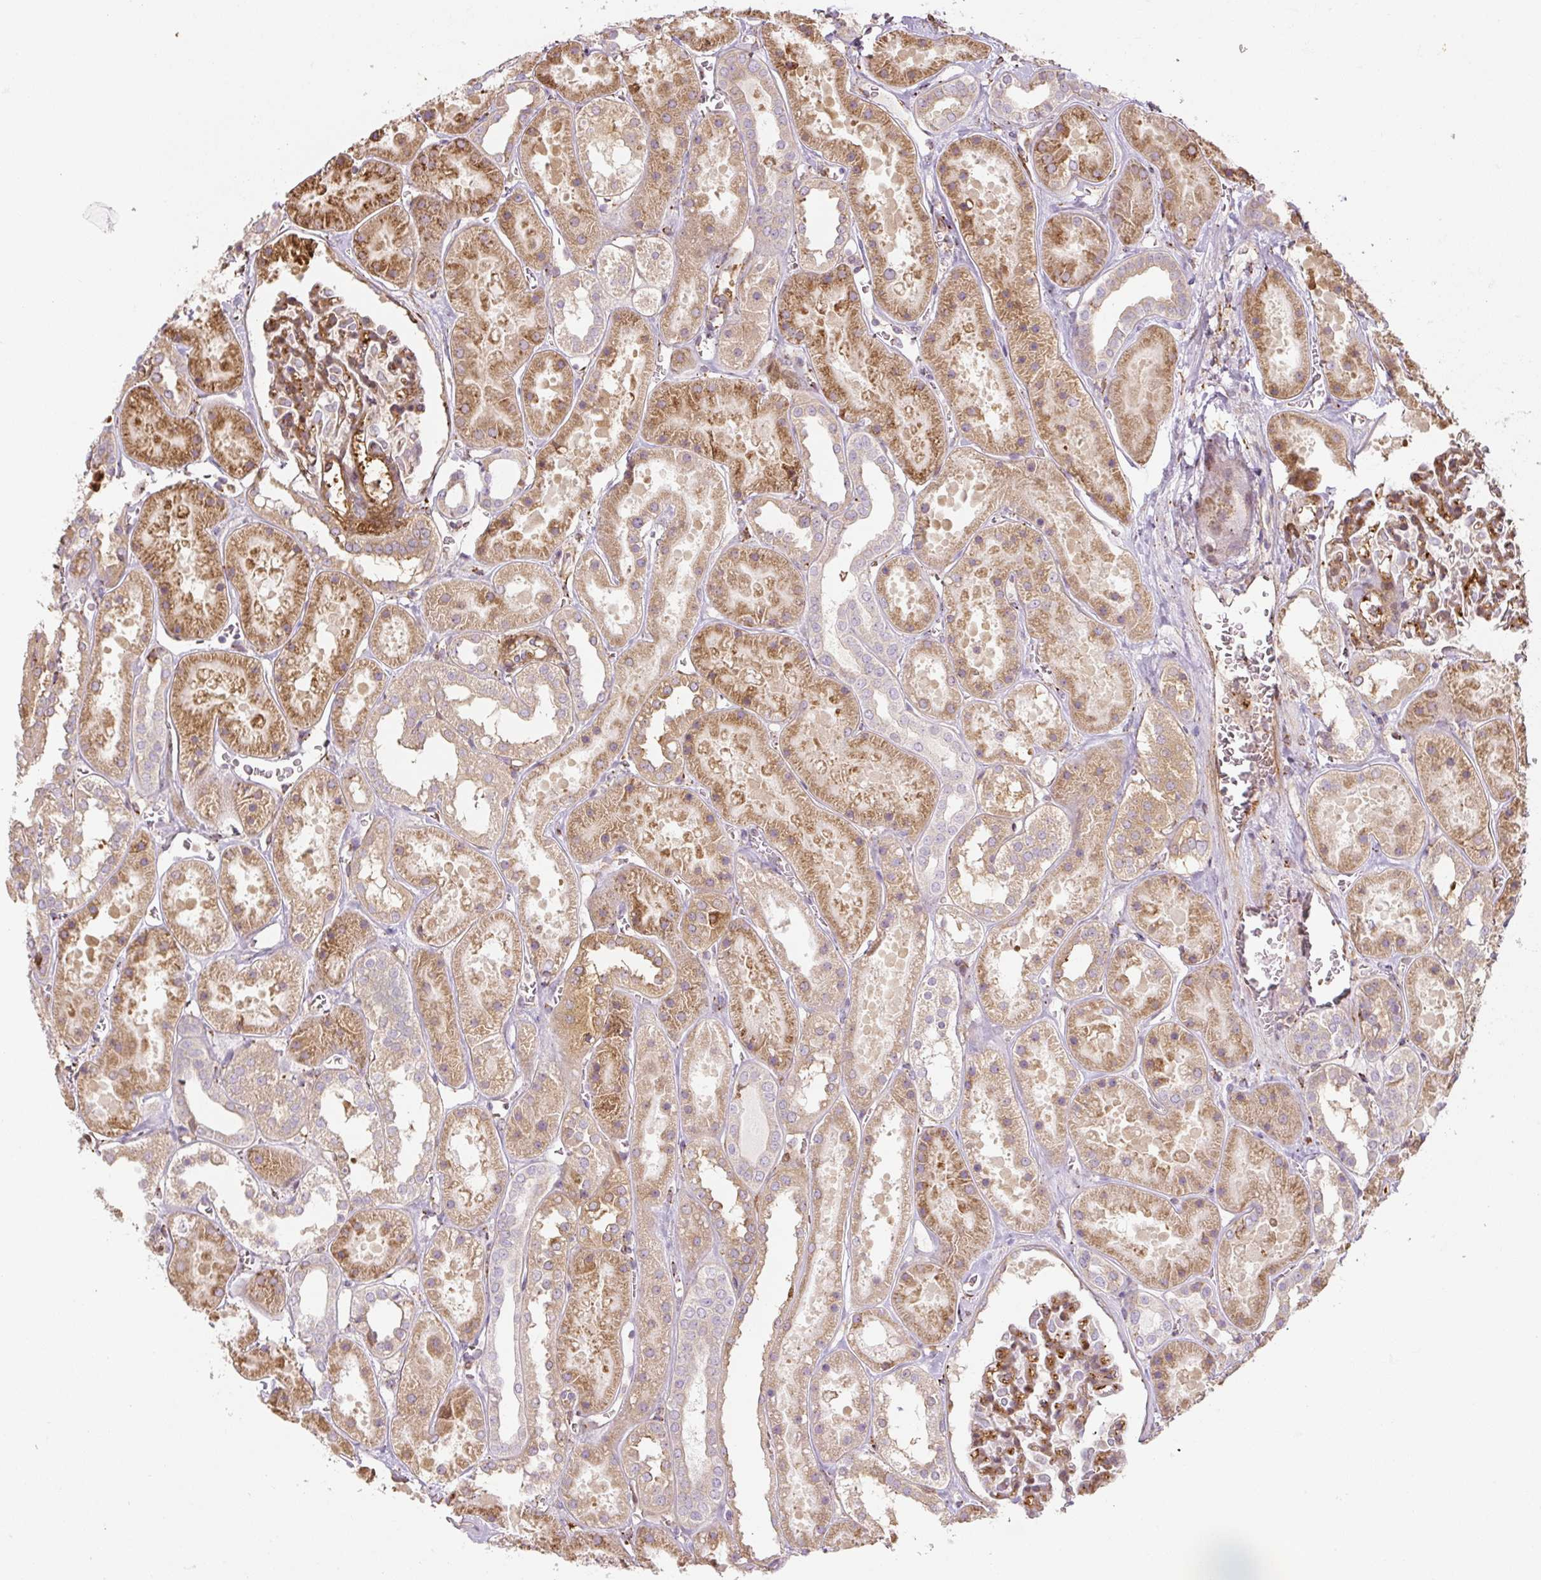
{"staining": {"intensity": "moderate", "quantity": ">75%", "location": "cytoplasmic/membranous"}, "tissue": "kidney", "cell_type": "Cells in glomeruli", "image_type": "normal", "snomed": [{"axis": "morphology", "description": "Normal tissue, NOS"}, {"axis": "topography", "description": "Kidney"}], "caption": "DAB immunohistochemical staining of unremarkable human kidney shows moderate cytoplasmic/membranous protein expression in about >75% of cells in glomeruli. The protein of interest is stained brown, and the nuclei are stained in blue (DAB IHC with brightfield microscopy, high magnification).", "gene": "RASA1", "patient": {"sex": "female", "age": 41}}